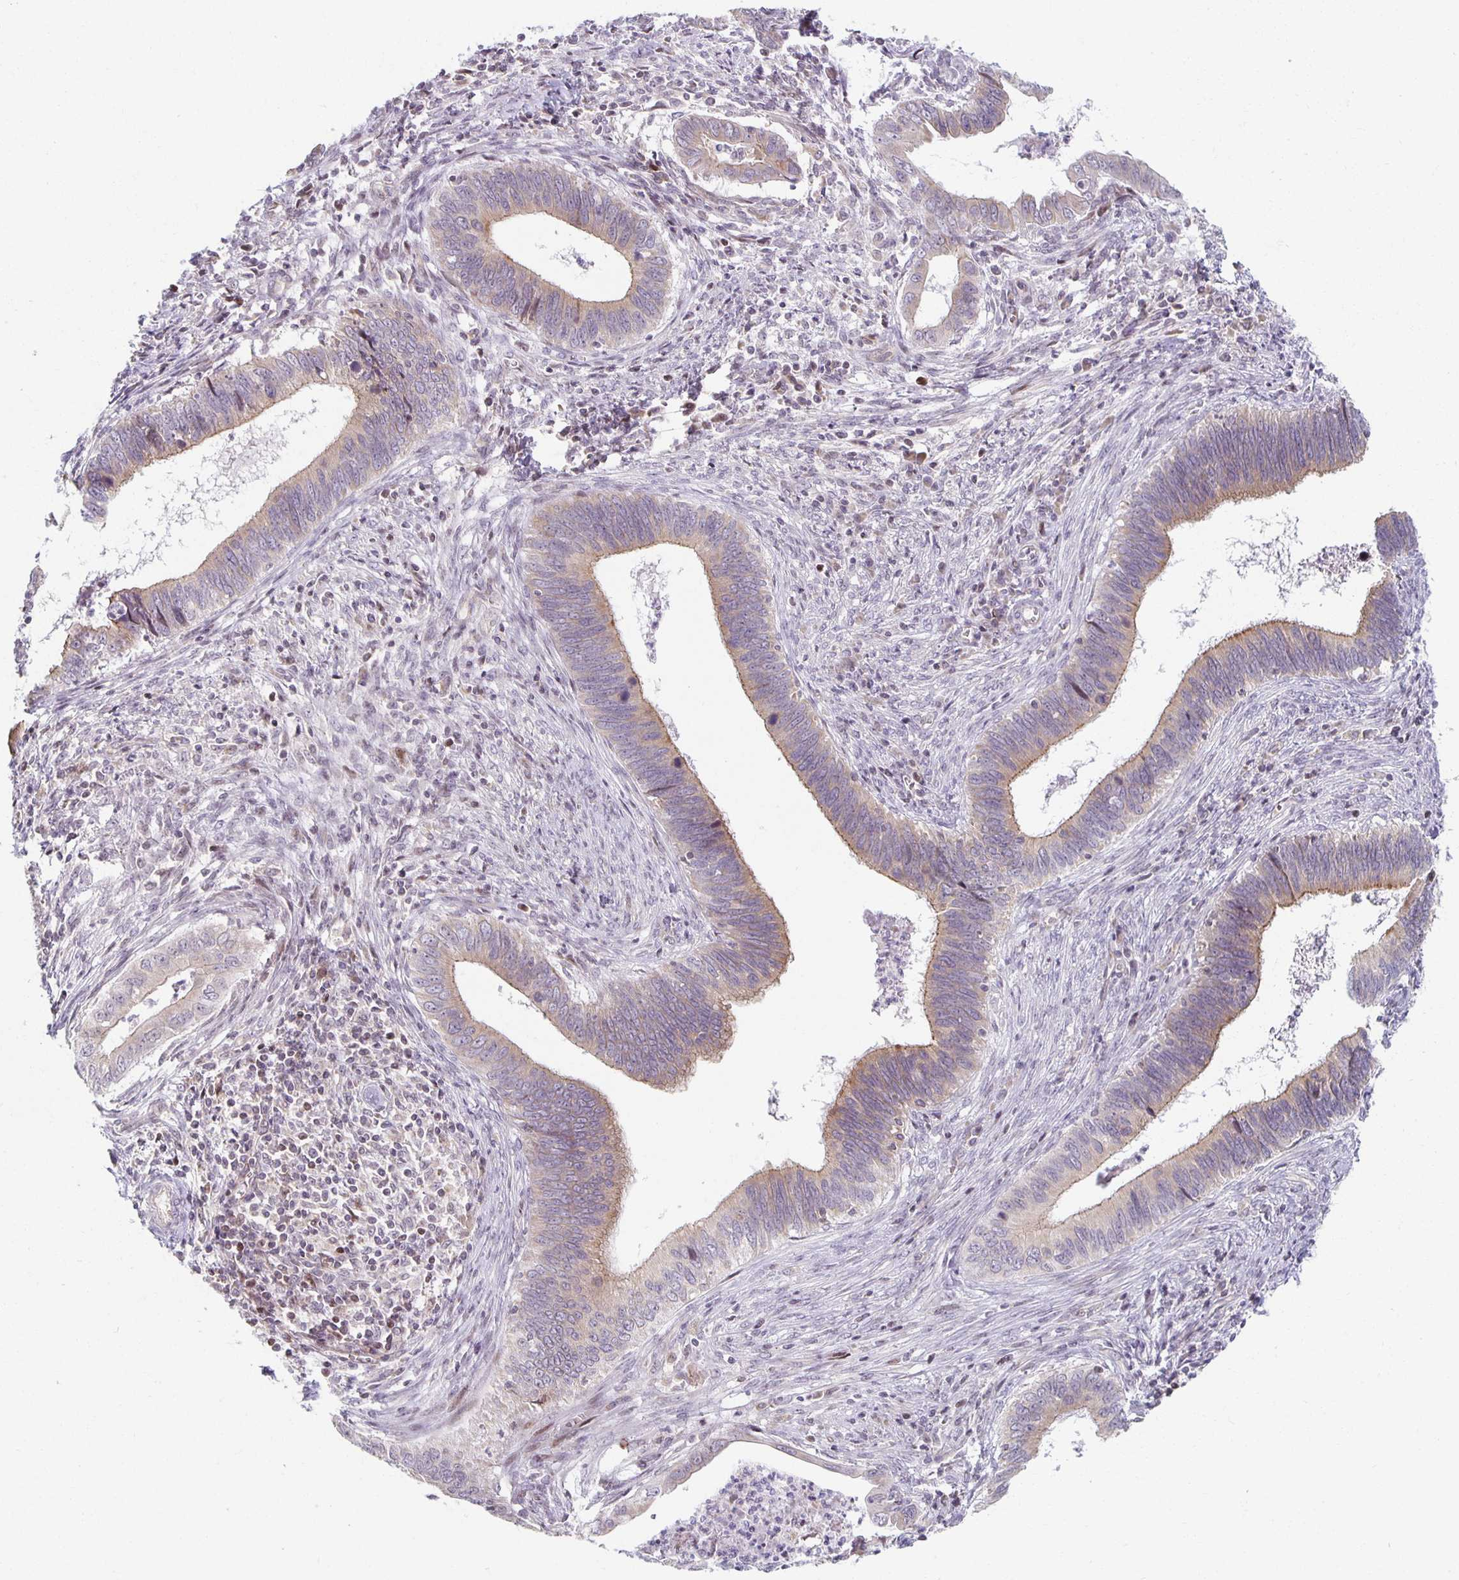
{"staining": {"intensity": "weak", "quantity": "25%-75%", "location": "cytoplasmic/membranous"}, "tissue": "cervical cancer", "cell_type": "Tumor cells", "image_type": "cancer", "snomed": [{"axis": "morphology", "description": "Adenocarcinoma, NOS"}, {"axis": "topography", "description": "Cervix"}], "caption": "The immunohistochemical stain shows weak cytoplasmic/membranous staining in tumor cells of cervical cancer (adenocarcinoma) tissue.", "gene": "HCFC1R1", "patient": {"sex": "female", "age": 42}}